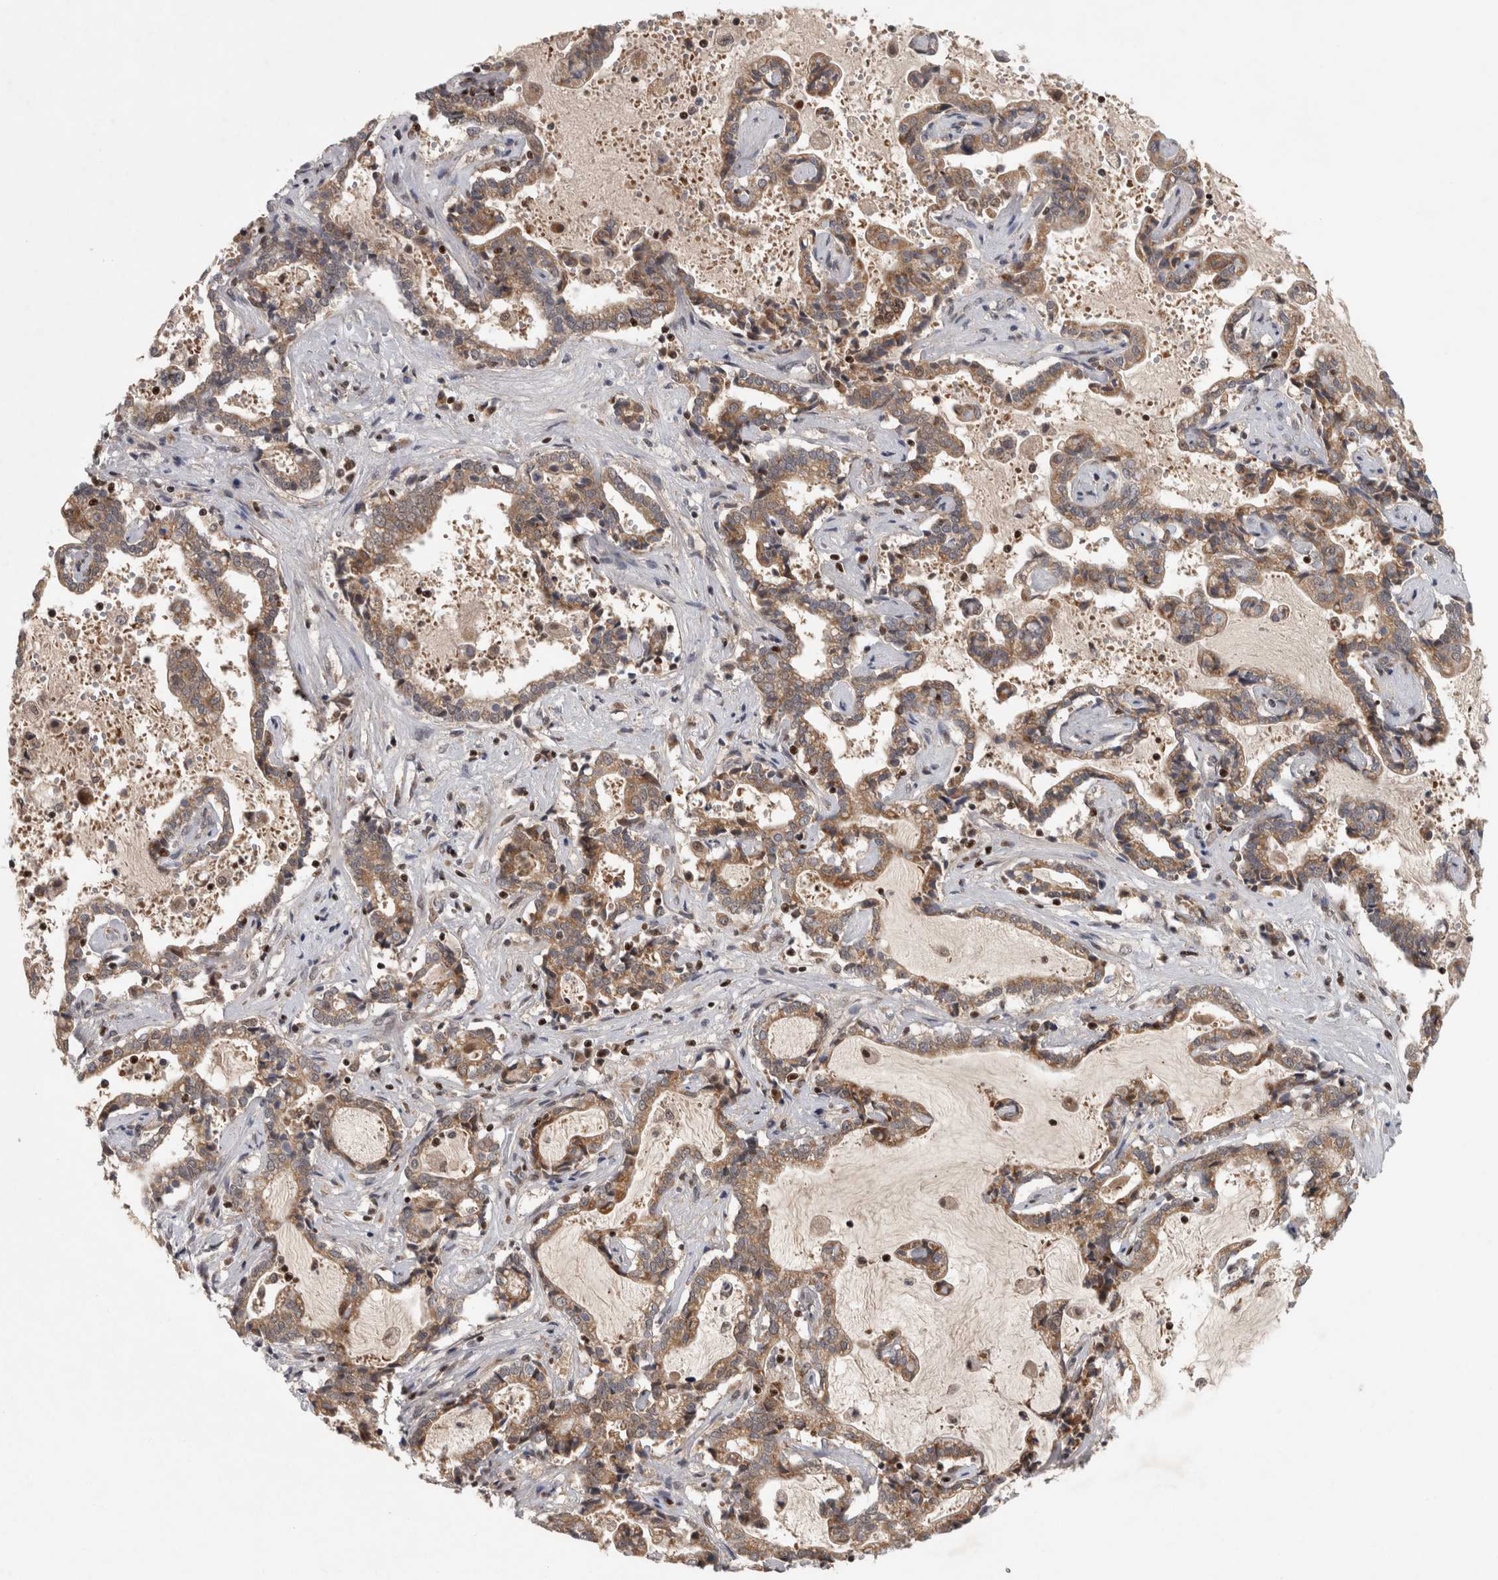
{"staining": {"intensity": "weak", "quantity": ">75%", "location": "cytoplasmic/membranous"}, "tissue": "liver cancer", "cell_type": "Tumor cells", "image_type": "cancer", "snomed": [{"axis": "morphology", "description": "Cholangiocarcinoma"}, {"axis": "topography", "description": "Liver"}], "caption": "This image displays IHC staining of liver cancer (cholangiocarcinoma), with low weak cytoplasmic/membranous positivity in about >75% of tumor cells.", "gene": "KDM8", "patient": {"sex": "male", "age": 57}}